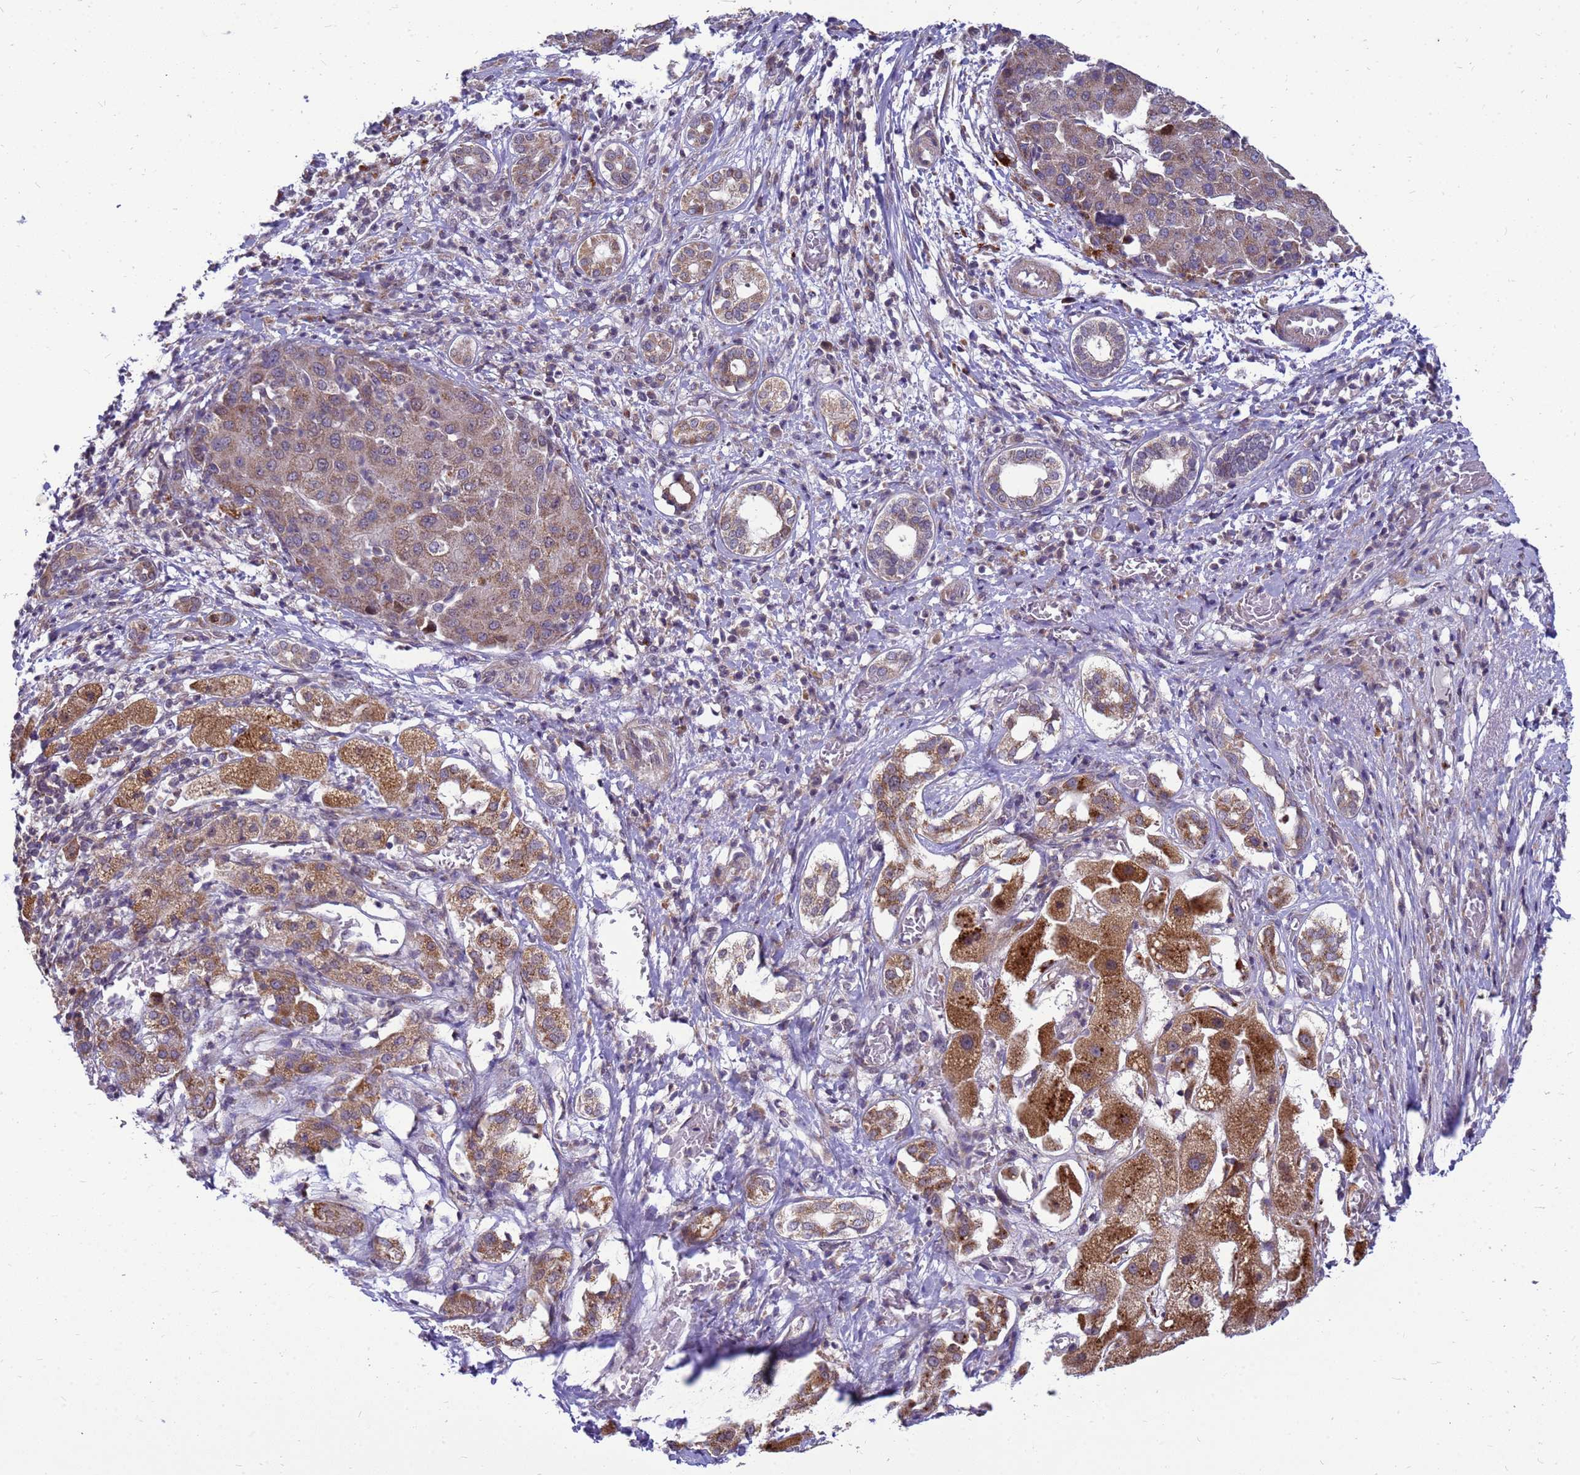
{"staining": {"intensity": "moderate", "quantity": ">75%", "location": "cytoplasmic/membranous"}, "tissue": "liver cancer", "cell_type": "Tumor cells", "image_type": "cancer", "snomed": [{"axis": "morphology", "description": "Carcinoma, Hepatocellular, NOS"}, {"axis": "topography", "description": "Liver"}], "caption": "Protein staining of liver cancer (hepatocellular carcinoma) tissue shows moderate cytoplasmic/membranous staining in approximately >75% of tumor cells.", "gene": "C12orf43", "patient": {"sex": "male", "age": 65}}